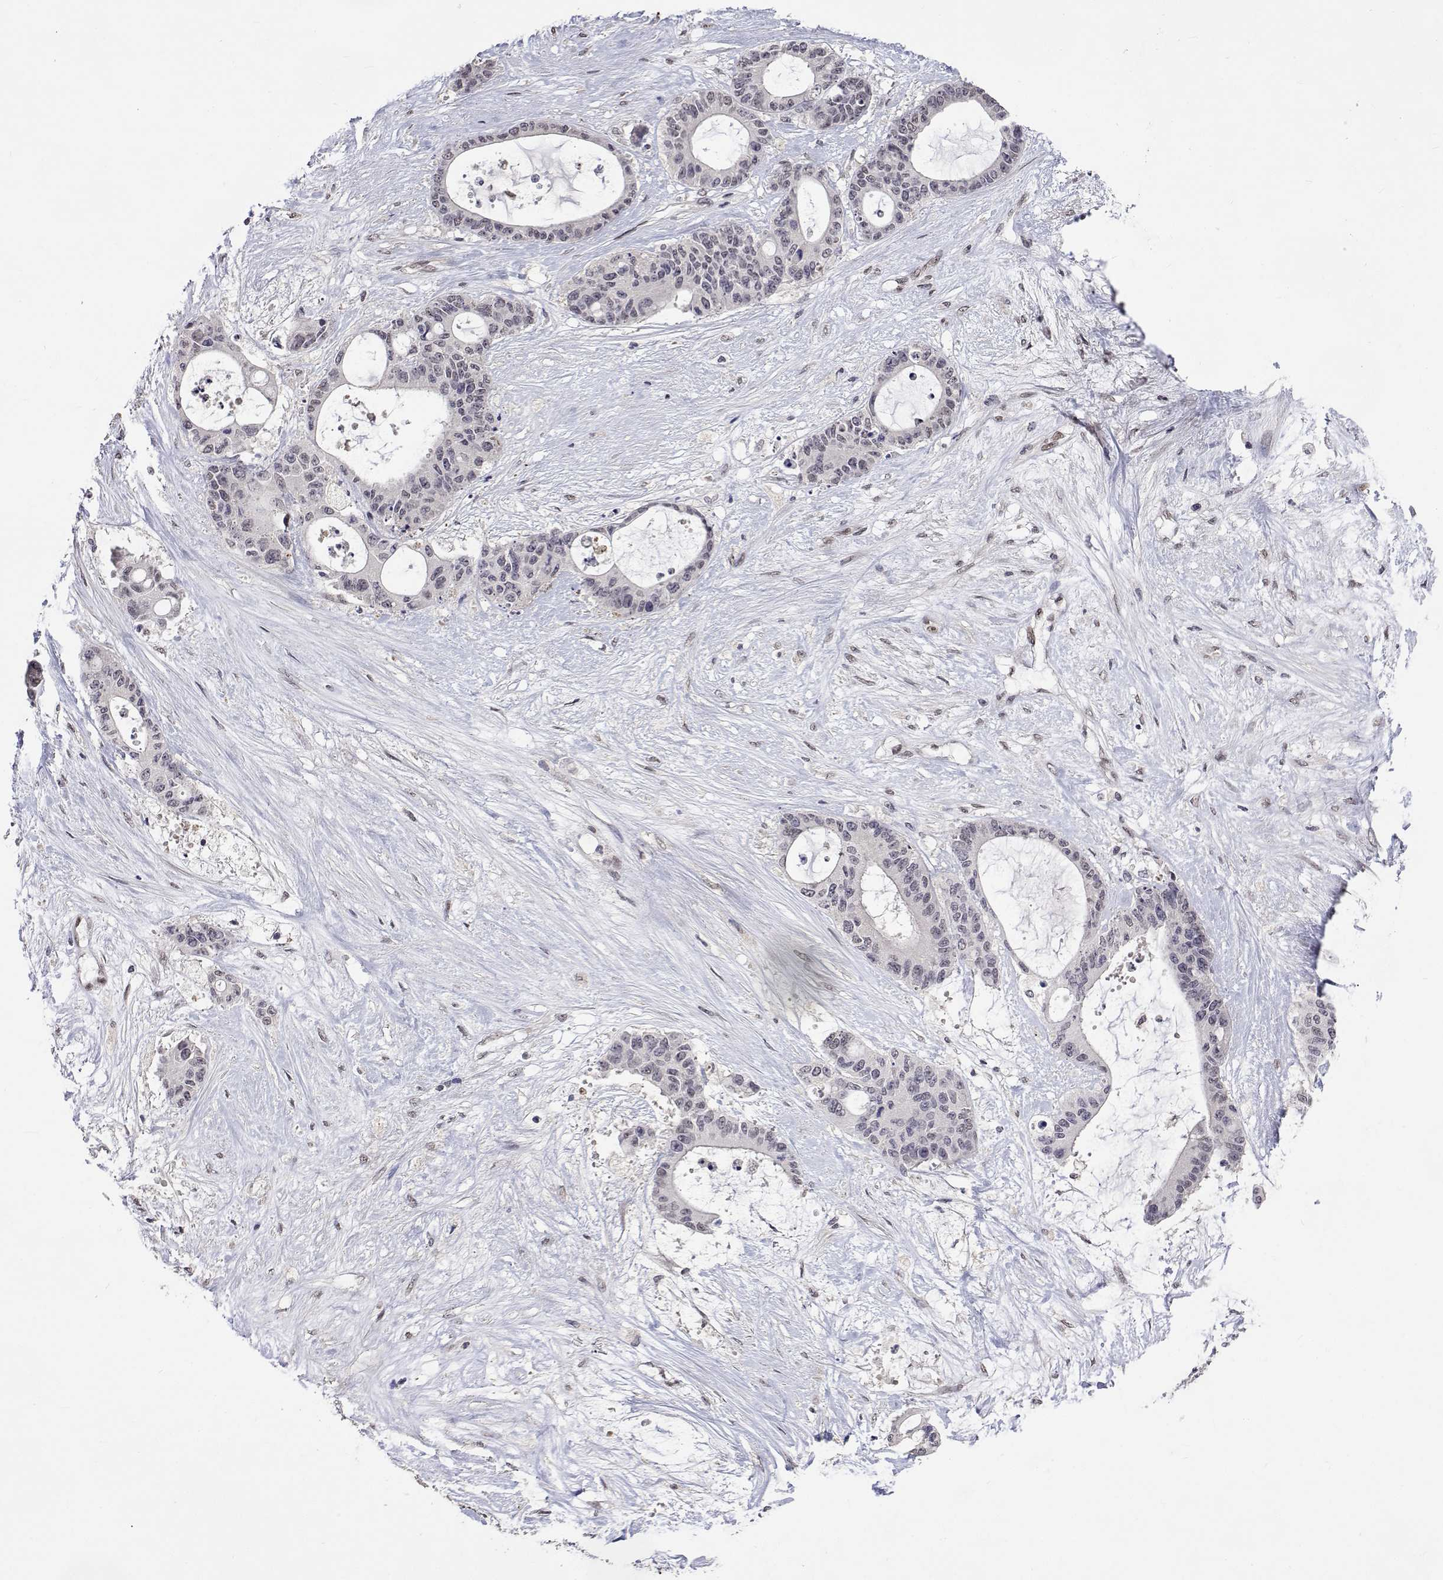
{"staining": {"intensity": "negative", "quantity": "none", "location": "none"}, "tissue": "liver cancer", "cell_type": "Tumor cells", "image_type": "cancer", "snomed": [{"axis": "morphology", "description": "Normal tissue, NOS"}, {"axis": "morphology", "description": "Cholangiocarcinoma"}, {"axis": "topography", "description": "Liver"}, {"axis": "topography", "description": "Peripheral nerve tissue"}], "caption": "Micrograph shows no significant protein positivity in tumor cells of cholangiocarcinoma (liver).", "gene": "HNRNPA0", "patient": {"sex": "female", "age": 73}}